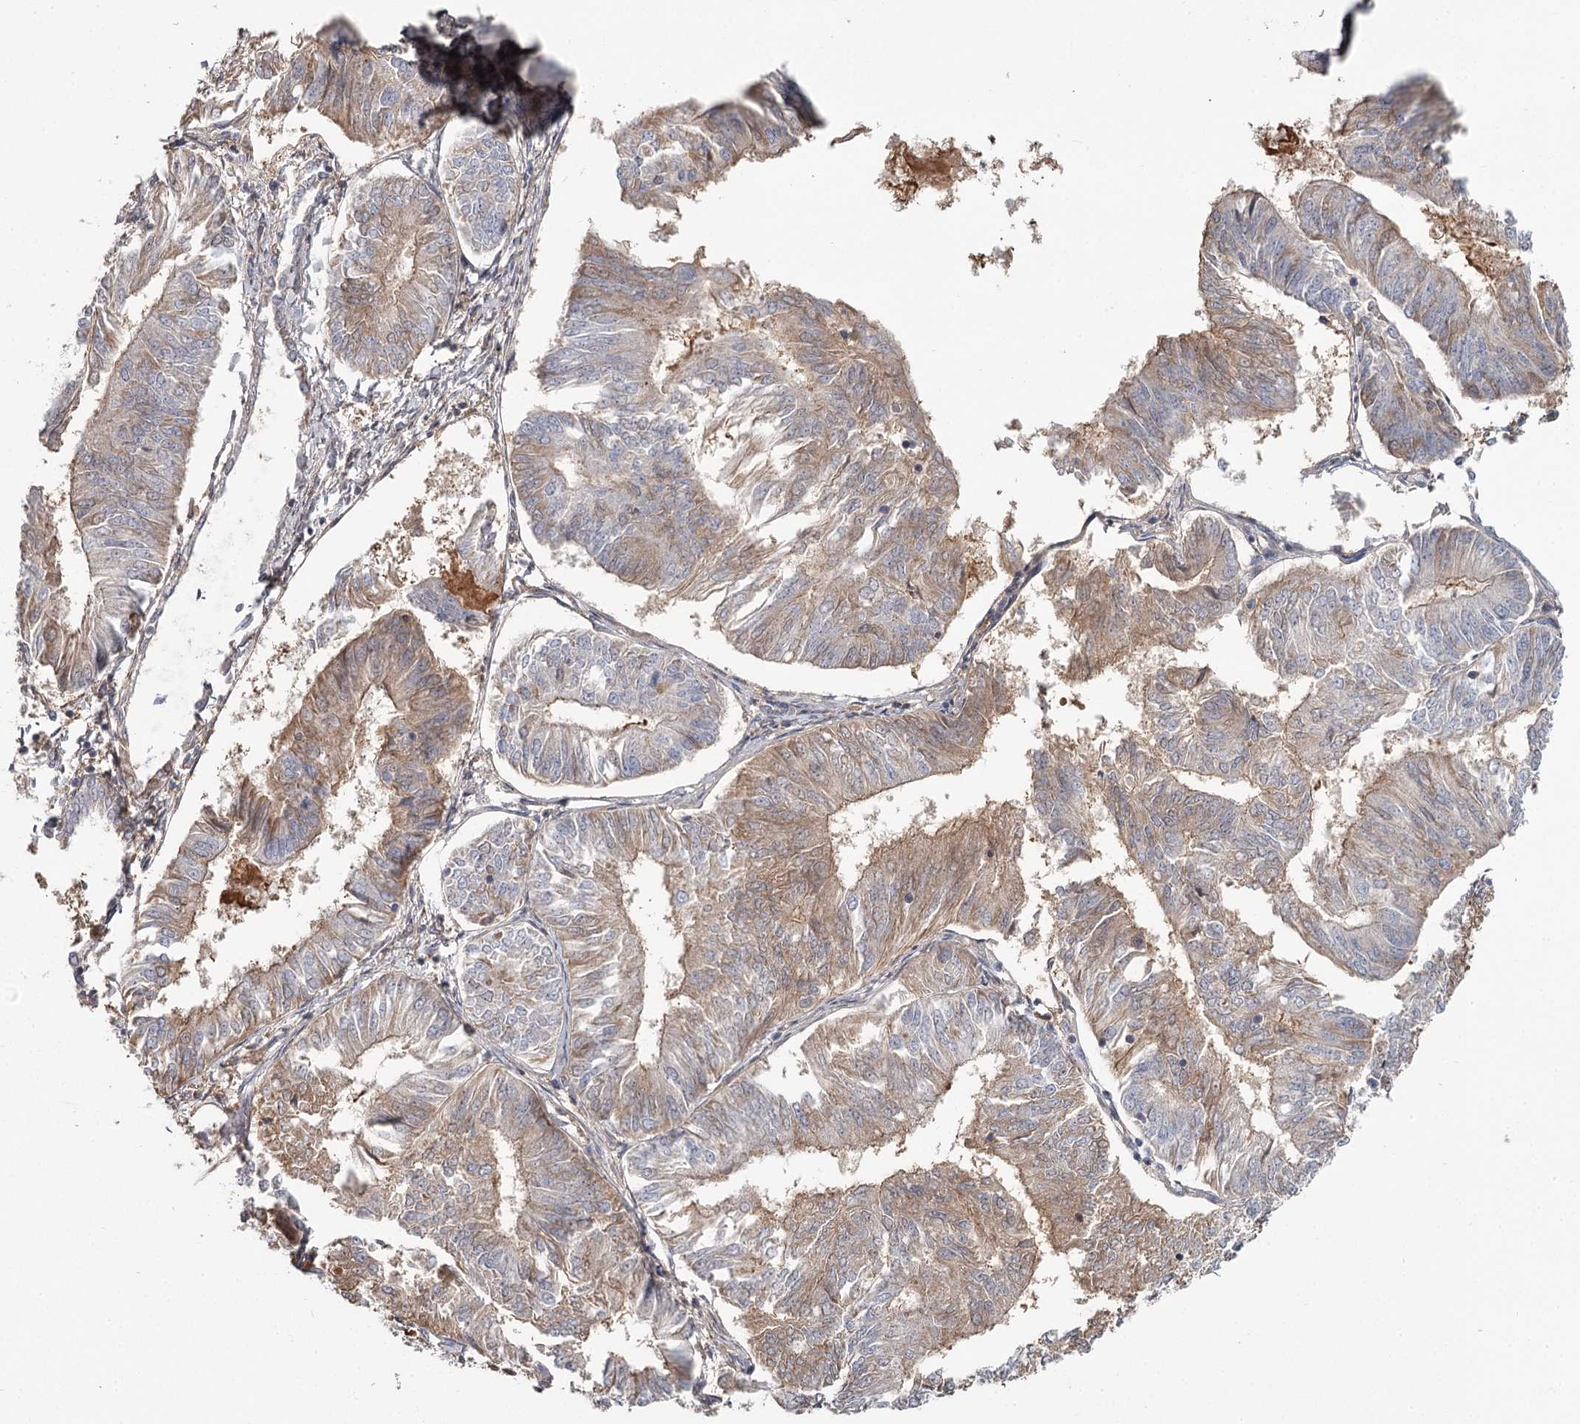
{"staining": {"intensity": "moderate", "quantity": "25%-75%", "location": "cytoplasmic/membranous"}, "tissue": "endometrial cancer", "cell_type": "Tumor cells", "image_type": "cancer", "snomed": [{"axis": "morphology", "description": "Adenocarcinoma, NOS"}, {"axis": "topography", "description": "Endometrium"}], "caption": "Immunohistochemical staining of adenocarcinoma (endometrial) exhibits medium levels of moderate cytoplasmic/membranous positivity in approximately 25%-75% of tumor cells.", "gene": "DHRS9", "patient": {"sex": "female", "age": 58}}